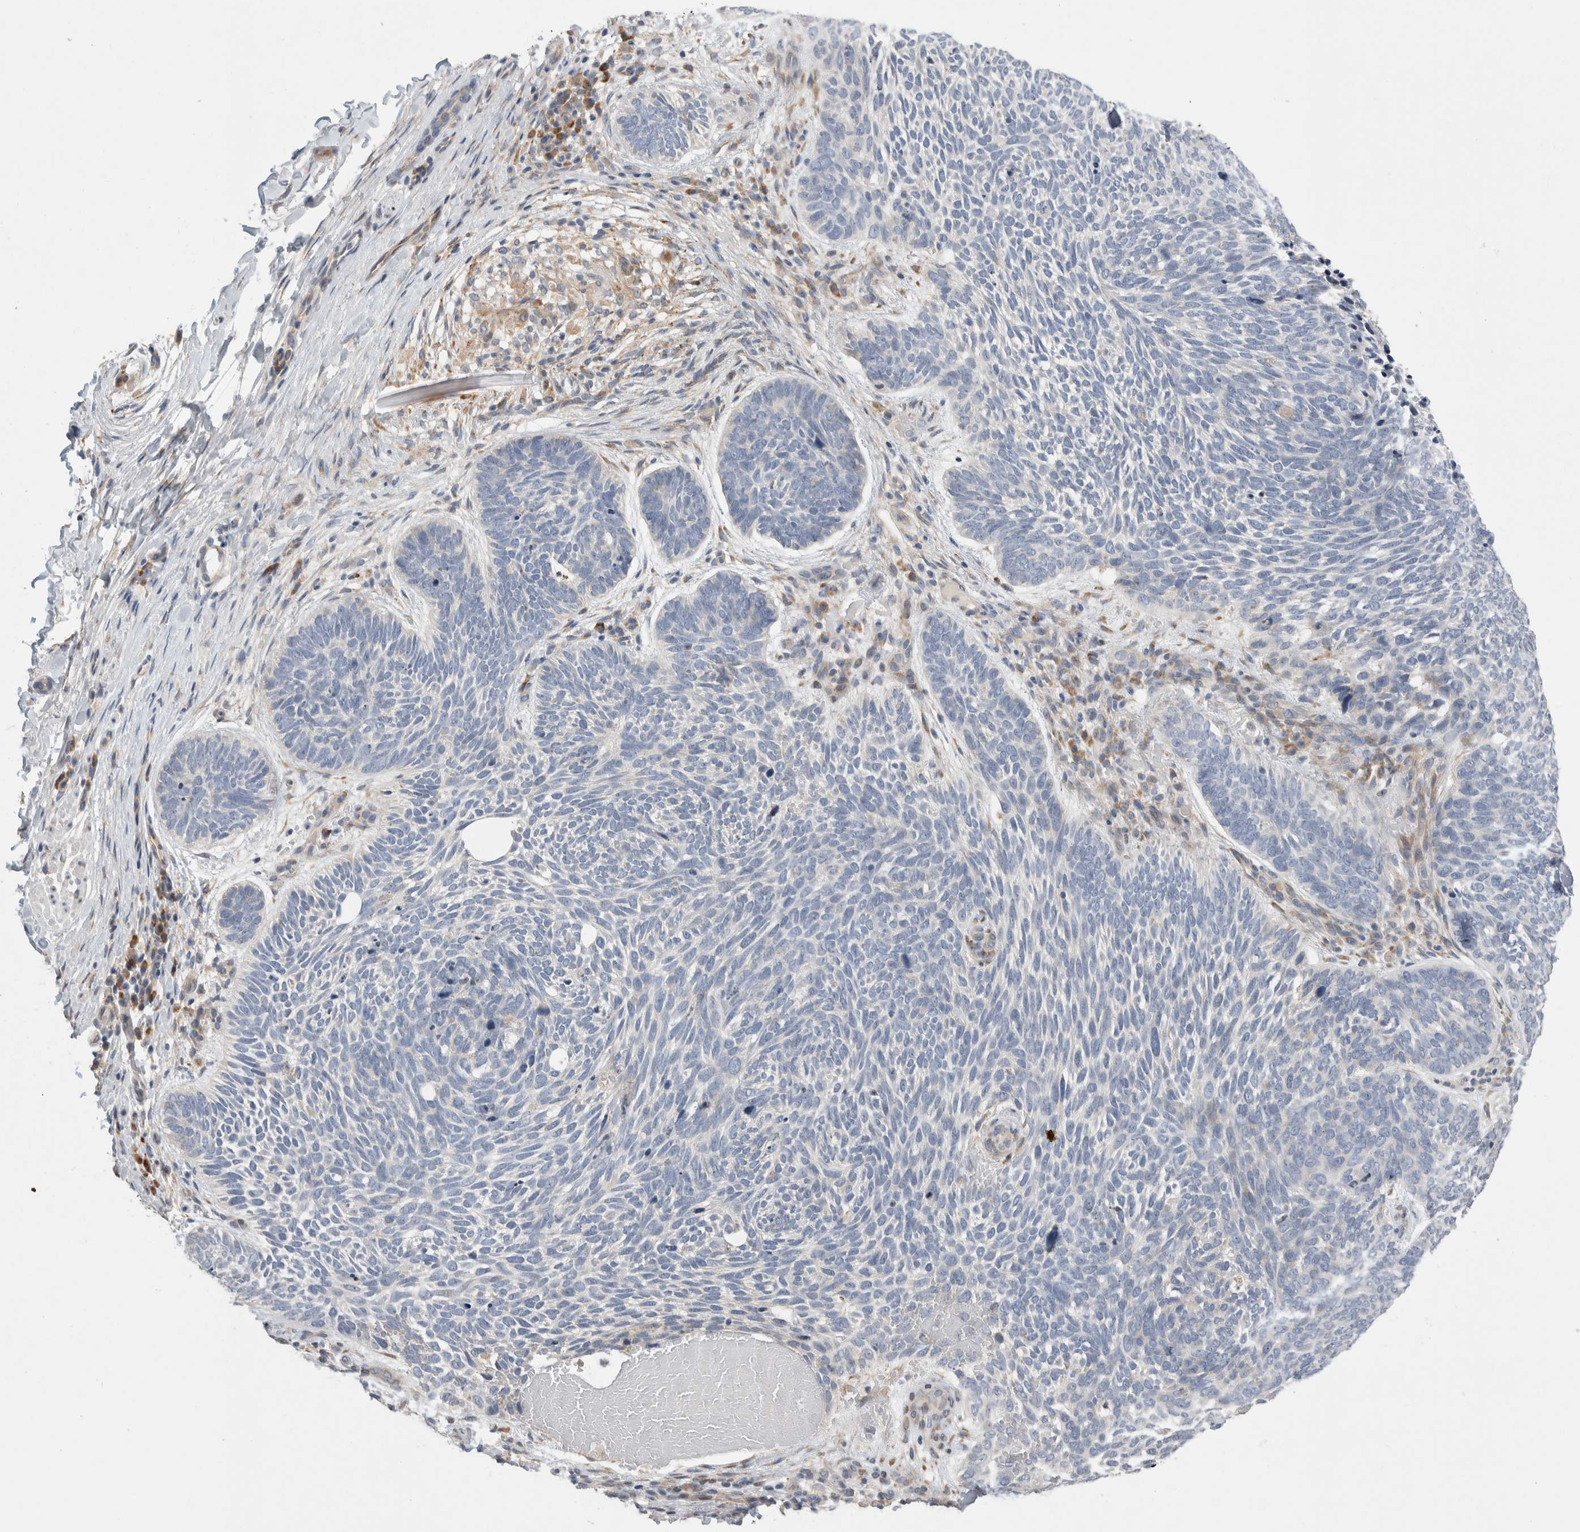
{"staining": {"intensity": "negative", "quantity": "none", "location": "none"}, "tissue": "skin cancer", "cell_type": "Tumor cells", "image_type": "cancer", "snomed": [{"axis": "morphology", "description": "Basal cell carcinoma"}, {"axis": "topography", "description": "Skin"}], "caption": "A micrograph of skin basal cell carcinoma stained for a protein displays no brown staining in tumor cells. Nuclei are stained in blue.", "gene": "TRMT9B", "patient": {"sex": "female", "age": 85}}